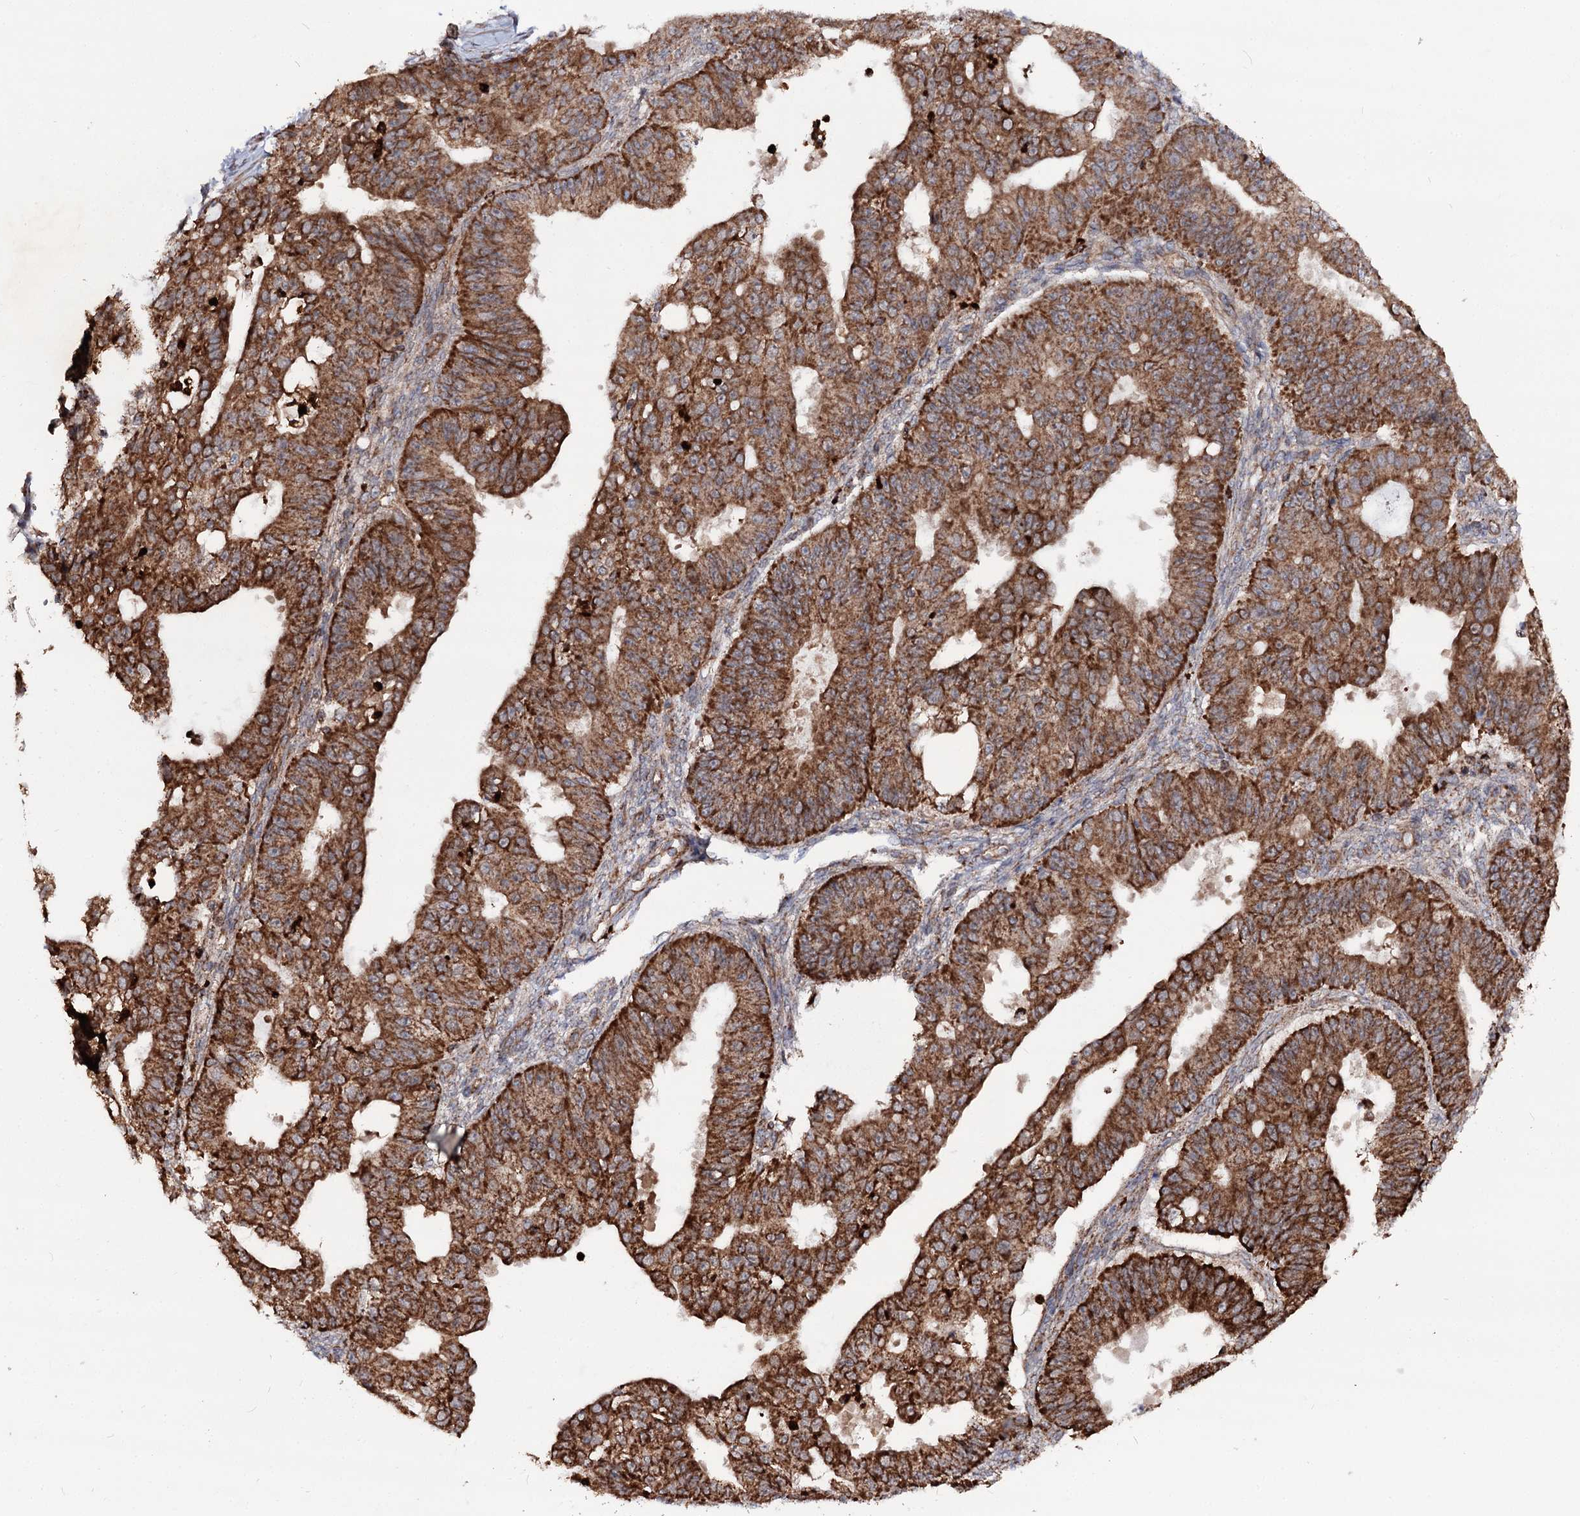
{"staining": {"intensity": "strong", "quantity": ">75%", "location": "cytoplasmic/membranous"}, "tissue": "ovarian cancer", "cell_type": "Tumor cells", "image_type": "cancer", "snomed": [{"axis": "morphology", "description": "Carcinoma, endometroid"}, {"axis": "topography", "description": "Appendix"}, {"axis": "topography", "description": "Ovary"}], "caption": "Ovarian cancer stained for a protein displays strong cytoplasmic/membranous positivity in tumor cells.", "gene": "FGFR1OP2", "patient": {"sex": "female", "age": 42}}